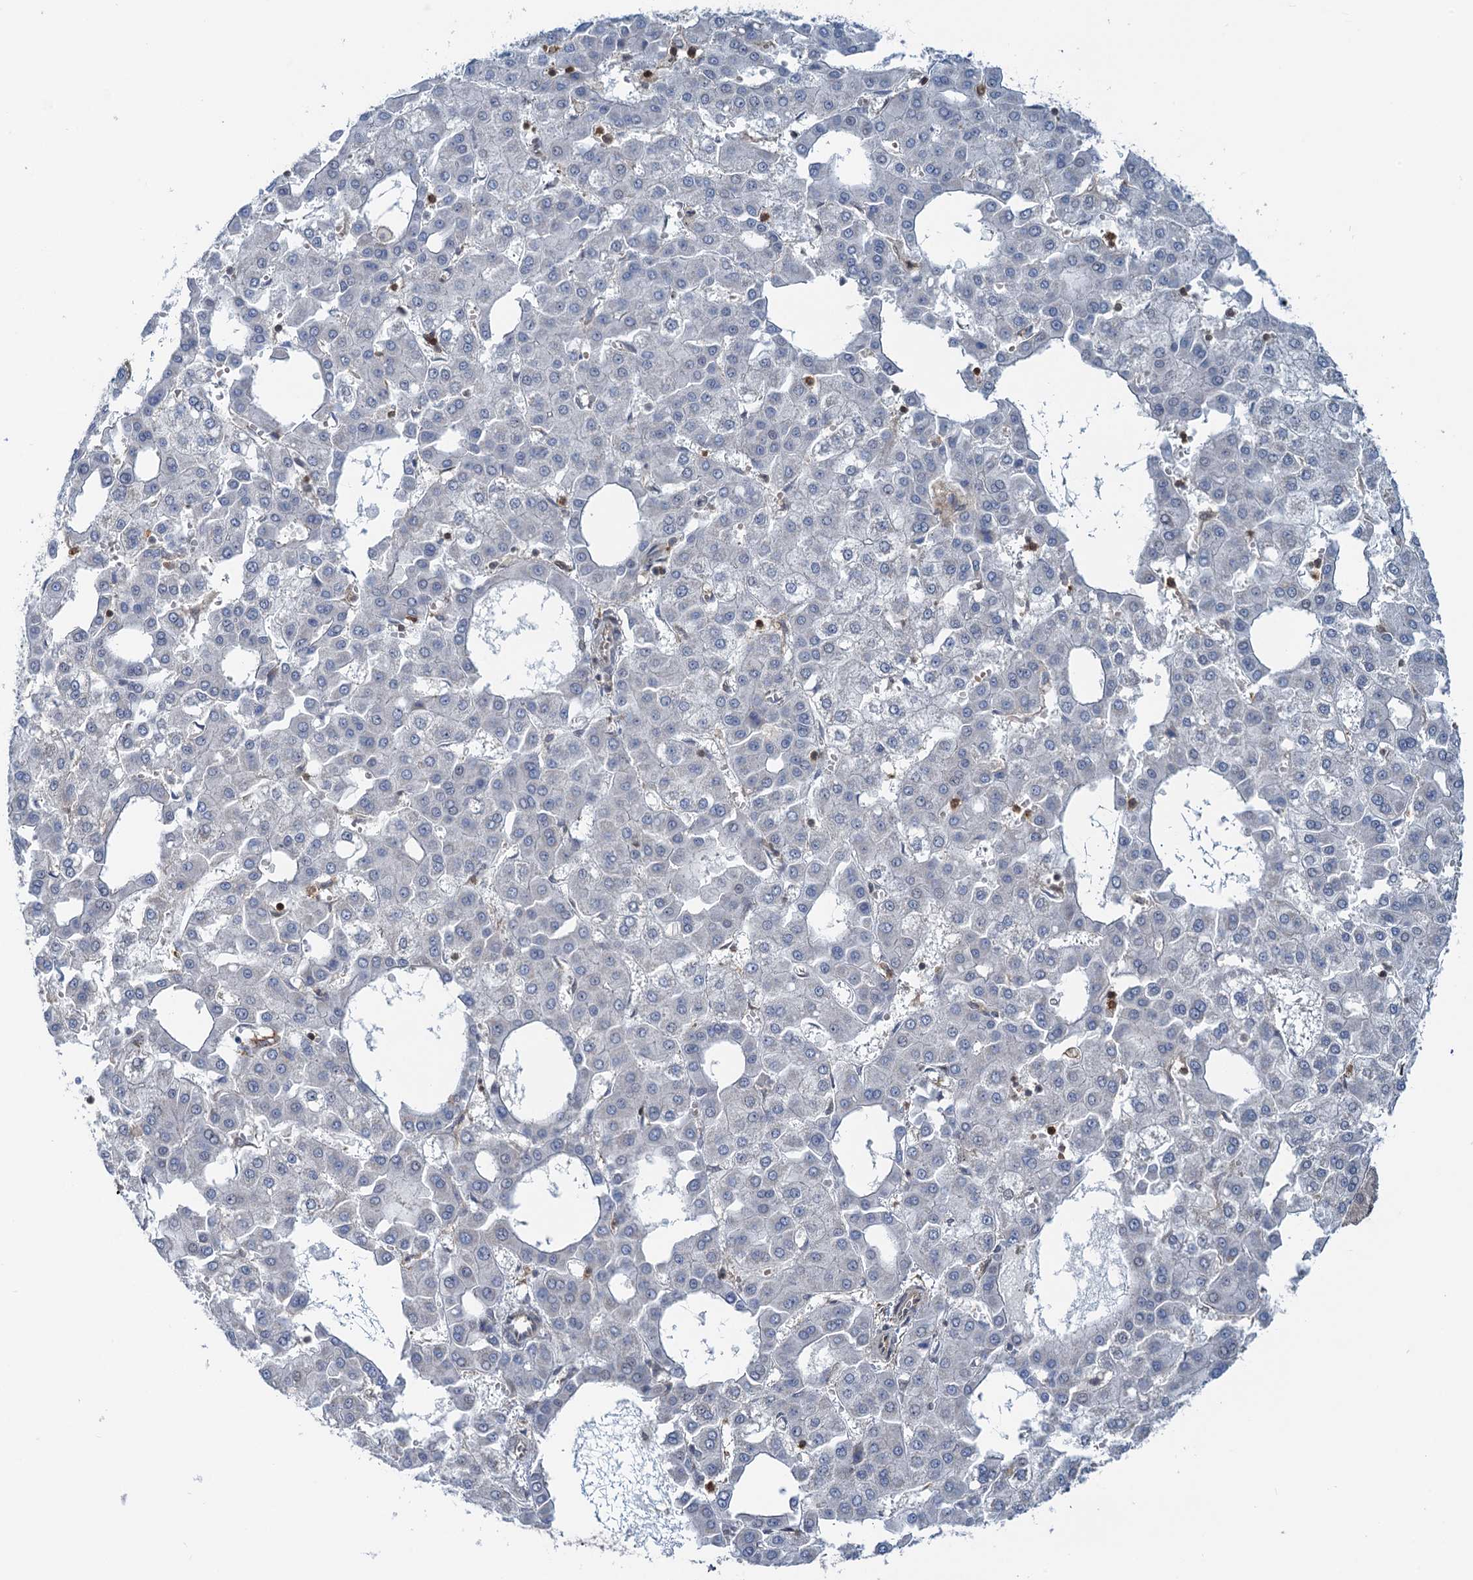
{"staining": {"intensity": "negative", "quantity": "none", "location": "none"}, "tissue": "liver cancer", "cell_type": "Tumor cells", "image_type": "cancer", "snomed": [{"axis": "morphology", "description": "Carcinoma, Hepatocellular, NOS"}, {"axis": "topography", "description": "Liver"}], "caption": "This micrograph is of liver hepatocellular carcinoma stained with immunohistochemistry to label a protein in brown with the nuclei are counter-stained blue. There is no positivity in tumor cells.", "gene": "ZNF609", "patient": {"sex": "male", "age": 47}}